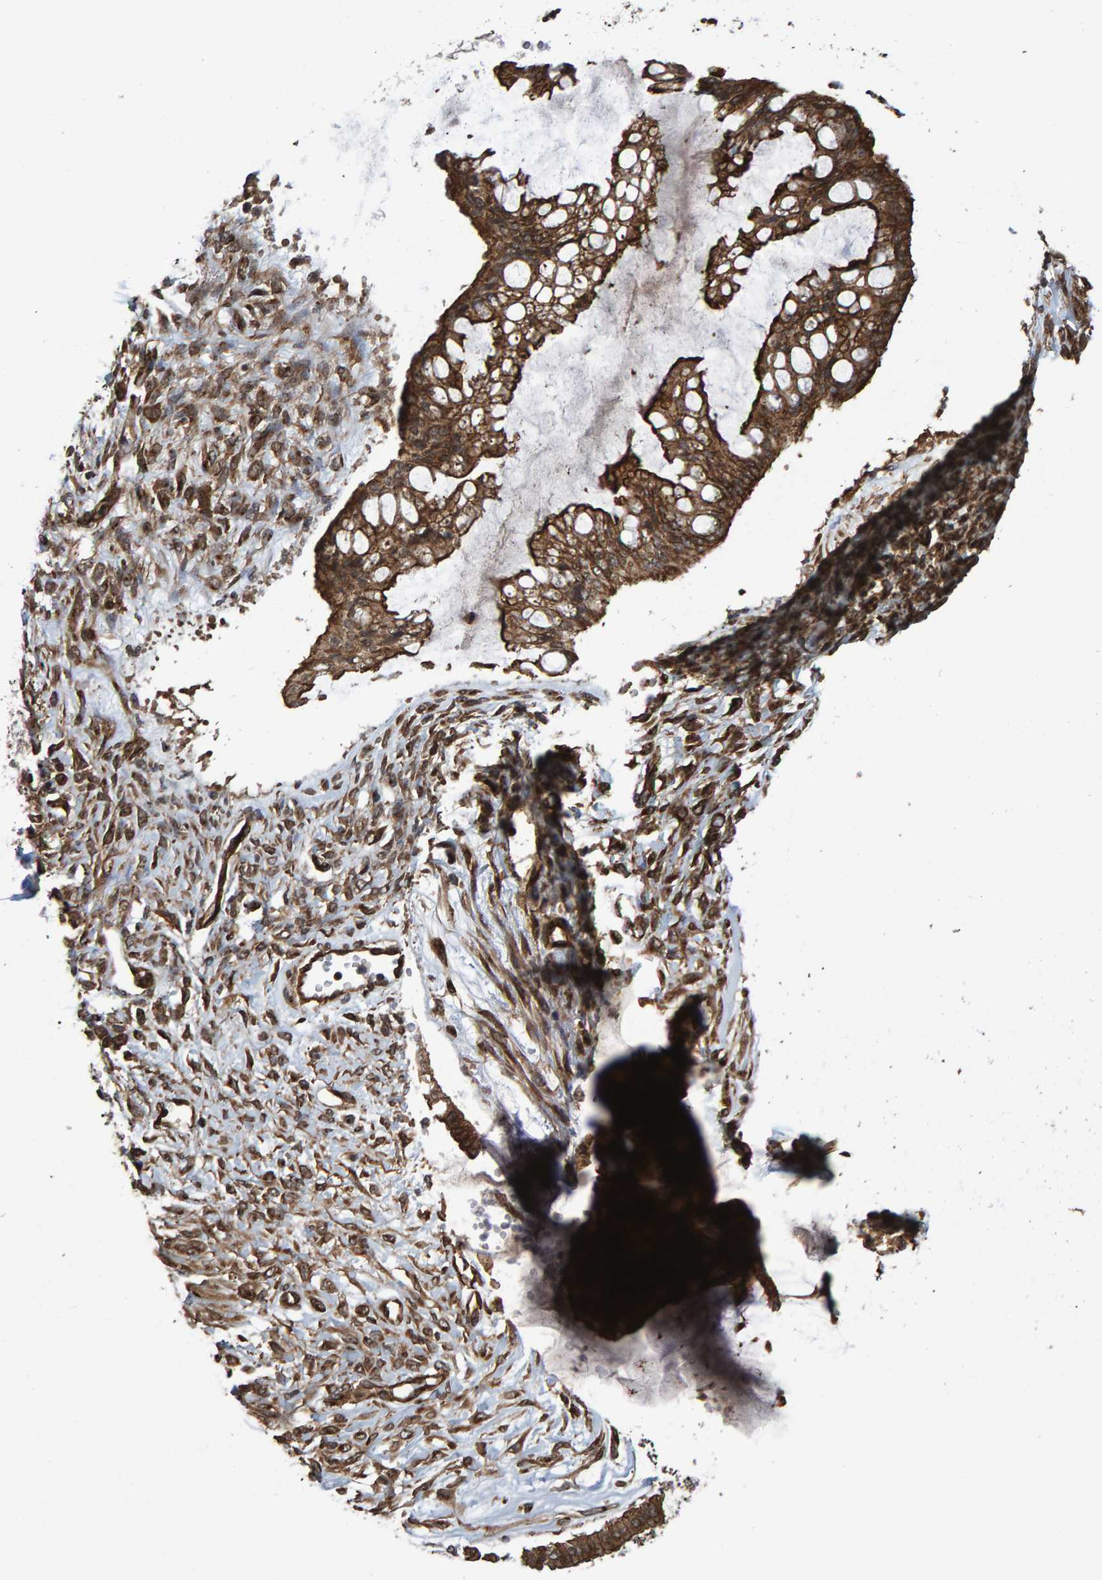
{"staining": {"intensity": "strong", "quantity": ">75%", "location": "cytoplasmic/membranous"}, "tissue": "ovarian cancer", "cell_type": "Tumor cells", "image_type": "cancer", "snomed": [{"axis": "morphology", "description": "Cystadenocarcinoma, mucinous, NOS"}, {"axis": "topography", "description": "Ovary"}], "caption": "Immunohistochemistry (IHC) histopathology image of ovarian cancer (mucinous cystadenocarcinoma) stained for a protein (brown), which shows high levels of strong cytoplasmic/membranous expression in approximately >75% of tumor cells.", "gene": "TRIM68", "patient": {"sex": "female", "age": 73}}